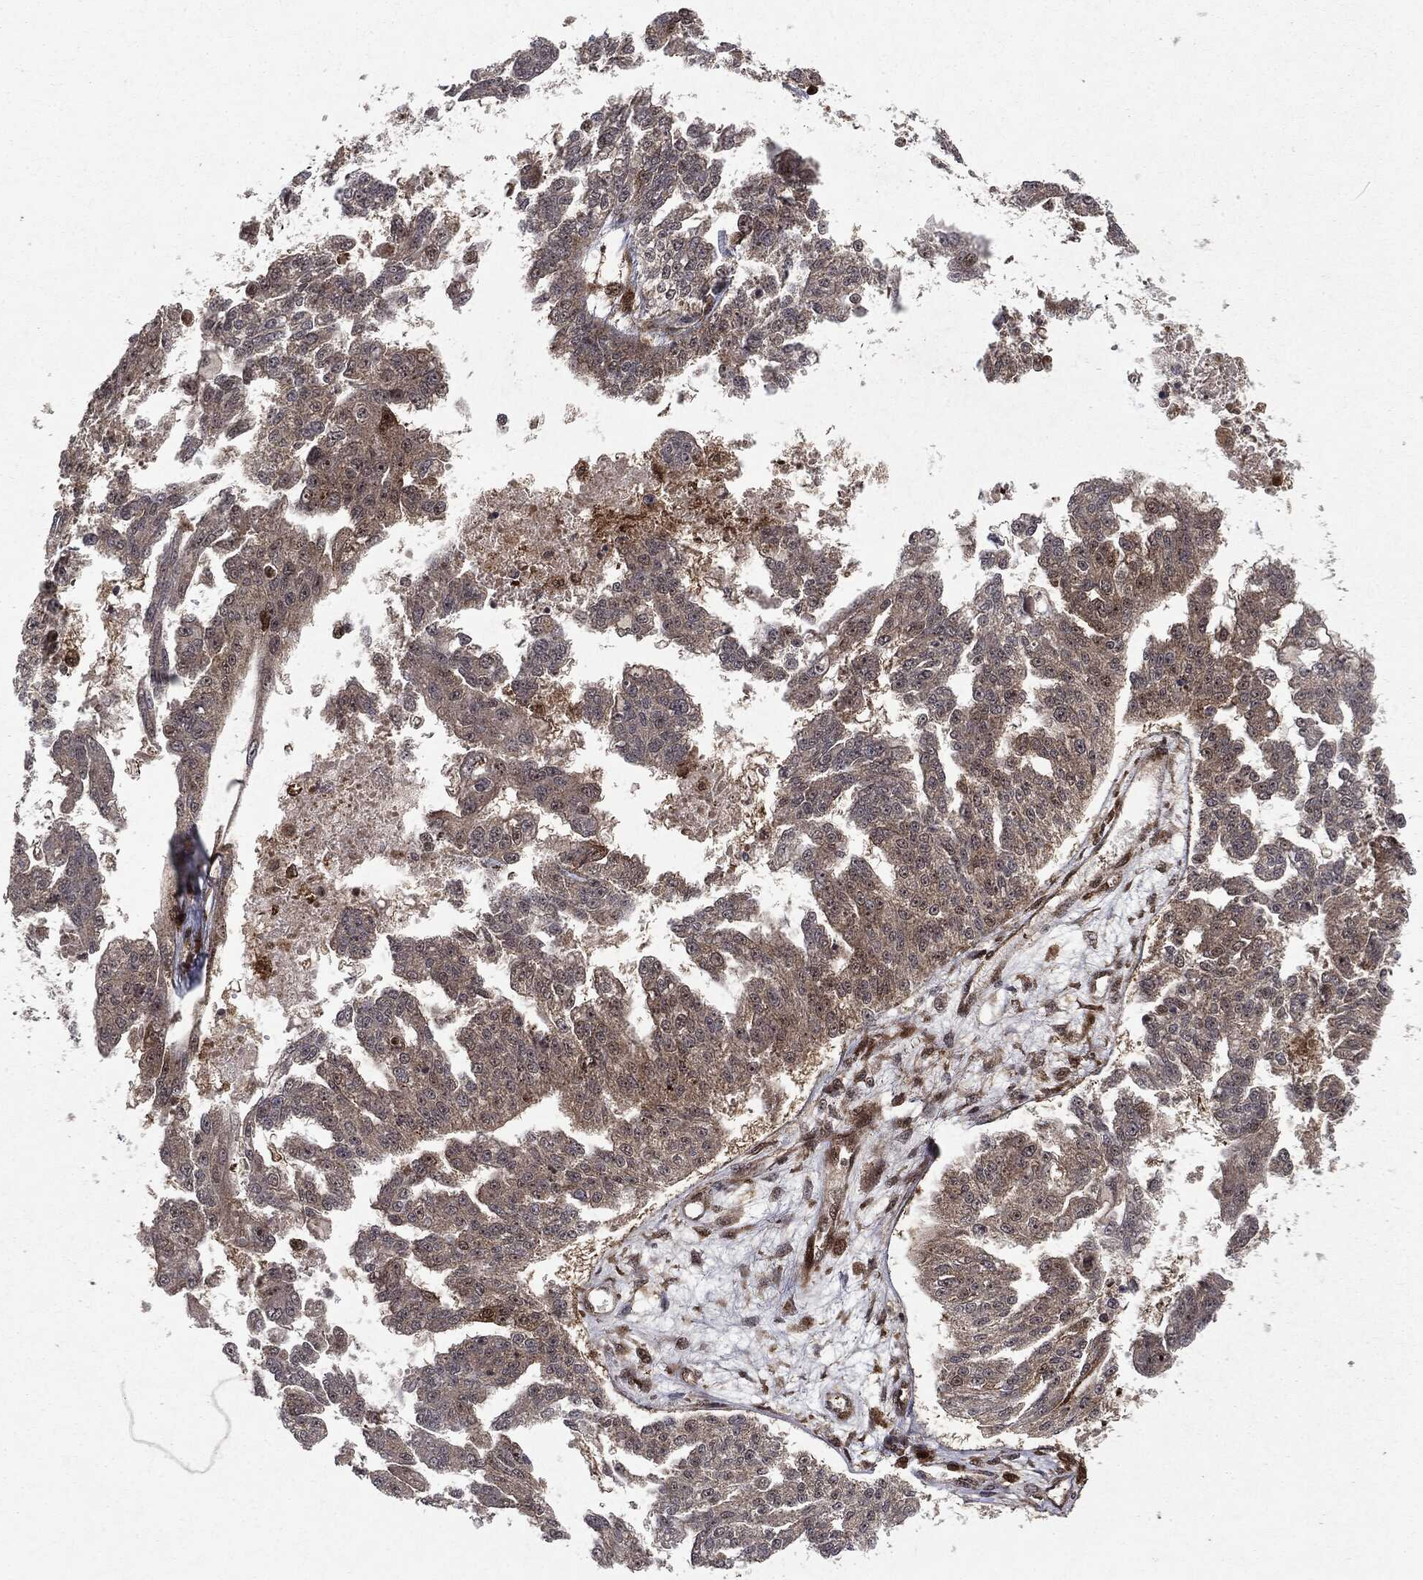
{"staining": {"intensity": "moderate", "quantity": "<25%", "location": "cytoplasmic/membranous"}, "tissue": "ovarian cancer", "cell_type": "Tumor cells", "image_type": "cancer", "snomed": [{"axis": "morphology", "description": "Cystadenocarcinoma, serous, NOS"}, {"axis": "topography", "description": "Ovary"}], "caption": "The image demonstrates immunohistochemical staining of ovarian serous cystadenocarcinoma. There is moderate cytoplasmic/membranous positivity is seen in about <25% of tumor cells.", "gene": "OTUB1", "patient": {"sex": "female", "age": 58}}